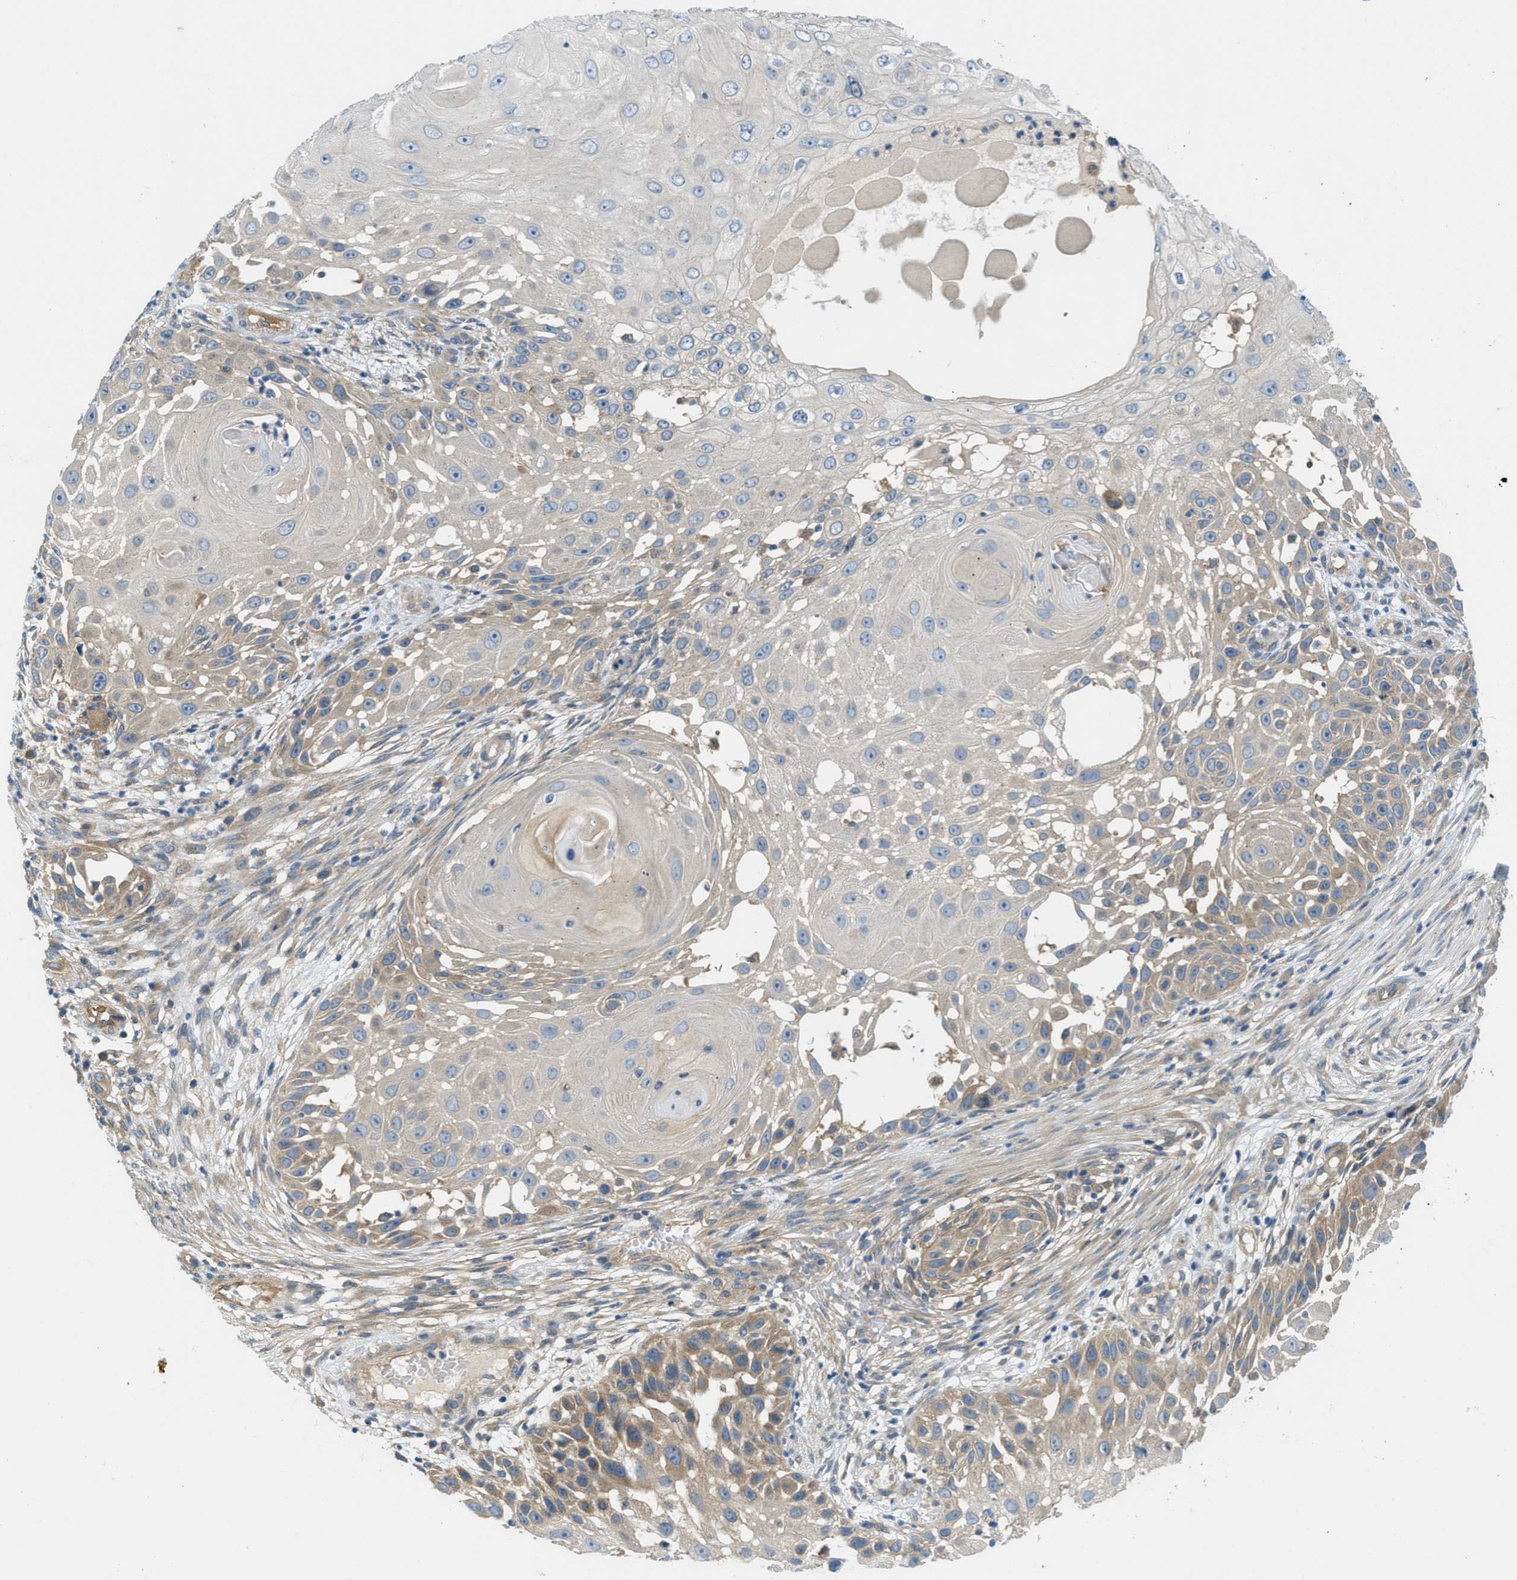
{"staining": {"intensity": "moderate", "quantity": "<25%", "location": "cytoplasmic/membranous"}, "tissue": "skin cancer", "cell_type": "Tumor cells", "image_type": "cancer", "snomed": [{"axis": "morphology", "description": "Squamous cell carcinoma, NOS"}, {"axis": "topography", "description": "Skin"}], "caption": "Moderate cytoplasmic/membranous expression is seen in approximately <25% of tumor cells in skin squamous cell carcinoma.", "gene": "RIPK2", "patient": {"sex": "female", "age": 44}}